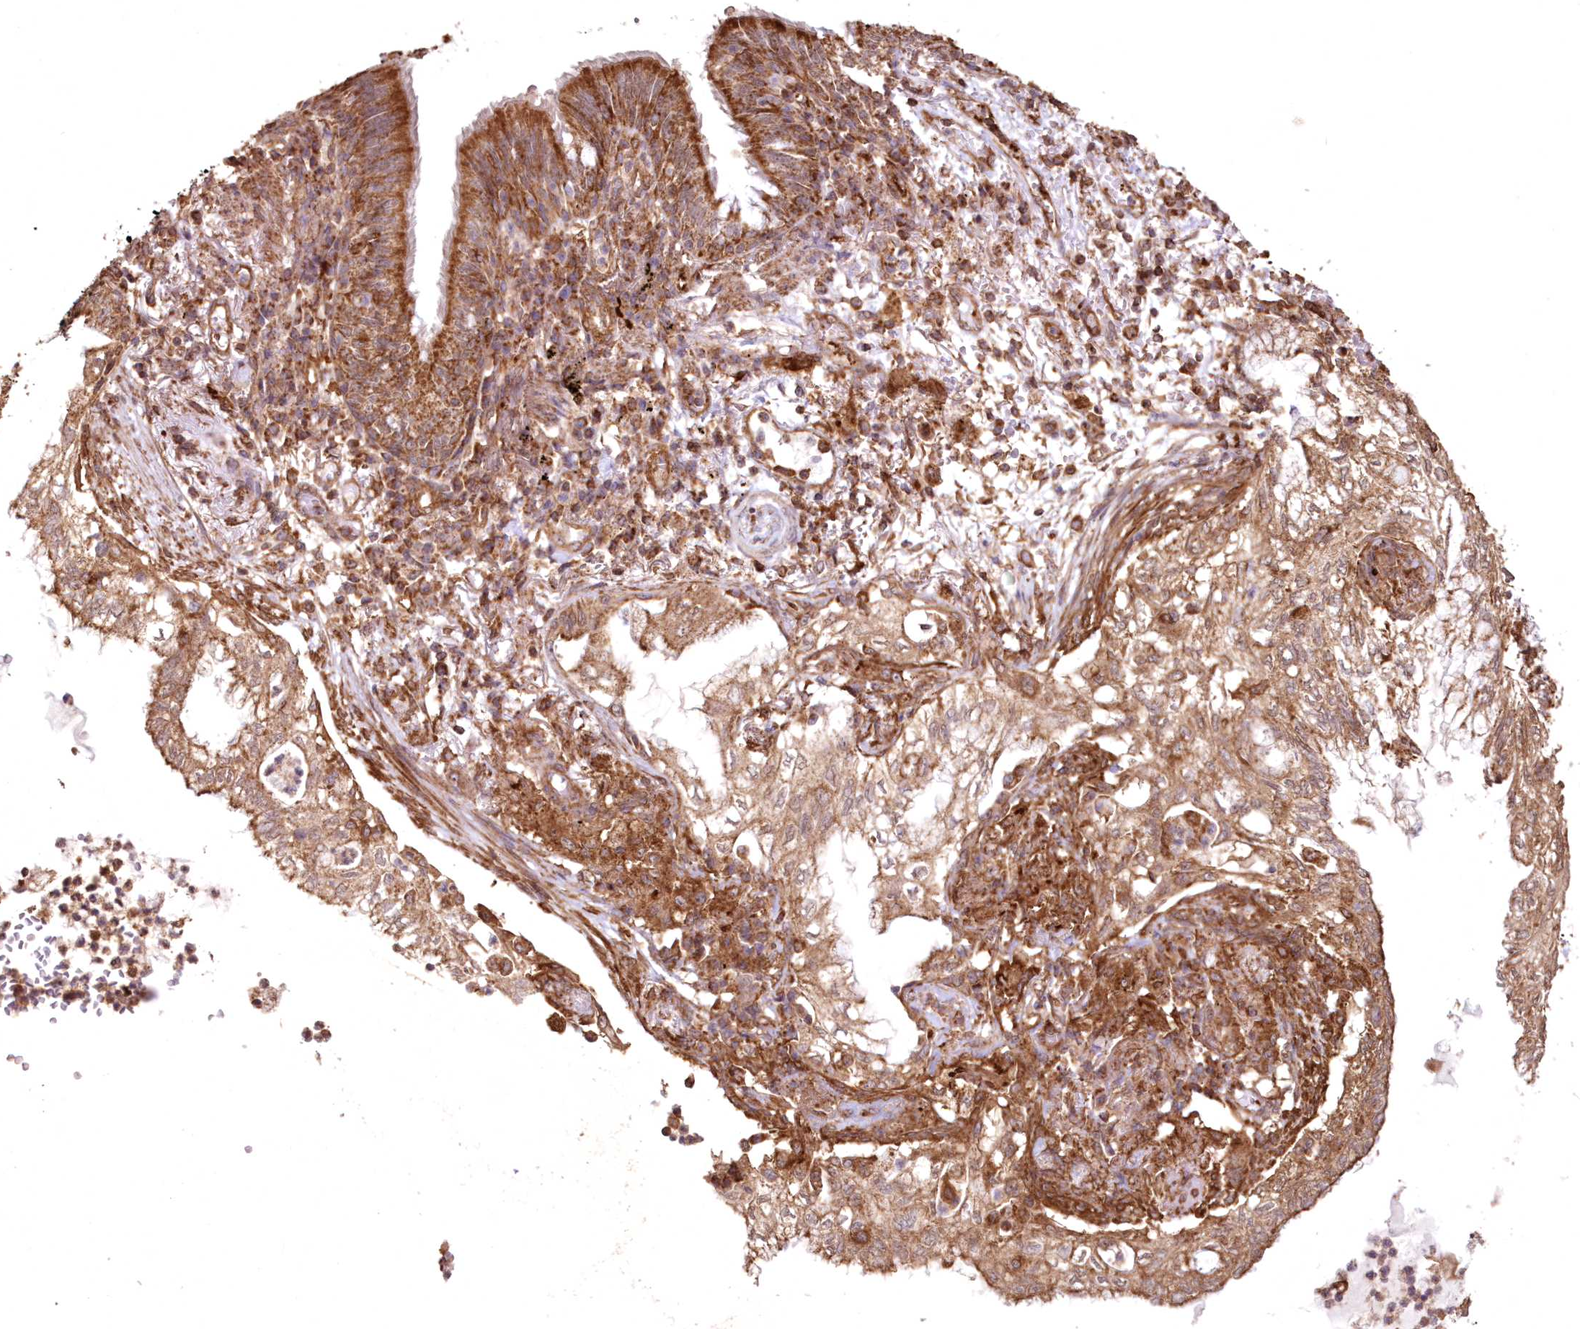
{"staining": {"intensity": "moderate", "quantity": ">75%", "location": "cytoplasmic/membranous"}, "tissue": "lung cancer", "cell_type": "Tumor cells", "image_type": "cancer", "snomed": [{"axis": "morphology", "description": "Adenocarcinoma, NOS"}, {"axis": "topography", "description": "Lung"}], "caption": "Moderate cytoplasmic/membranous staining is appreciated in about >75% of tumor cells in lung cancer. (brown staining indicates protein expression, while blue staining denotes nuclei).", "gene": "TMEM139", "patient": {"sex": "female", "age": 70}}